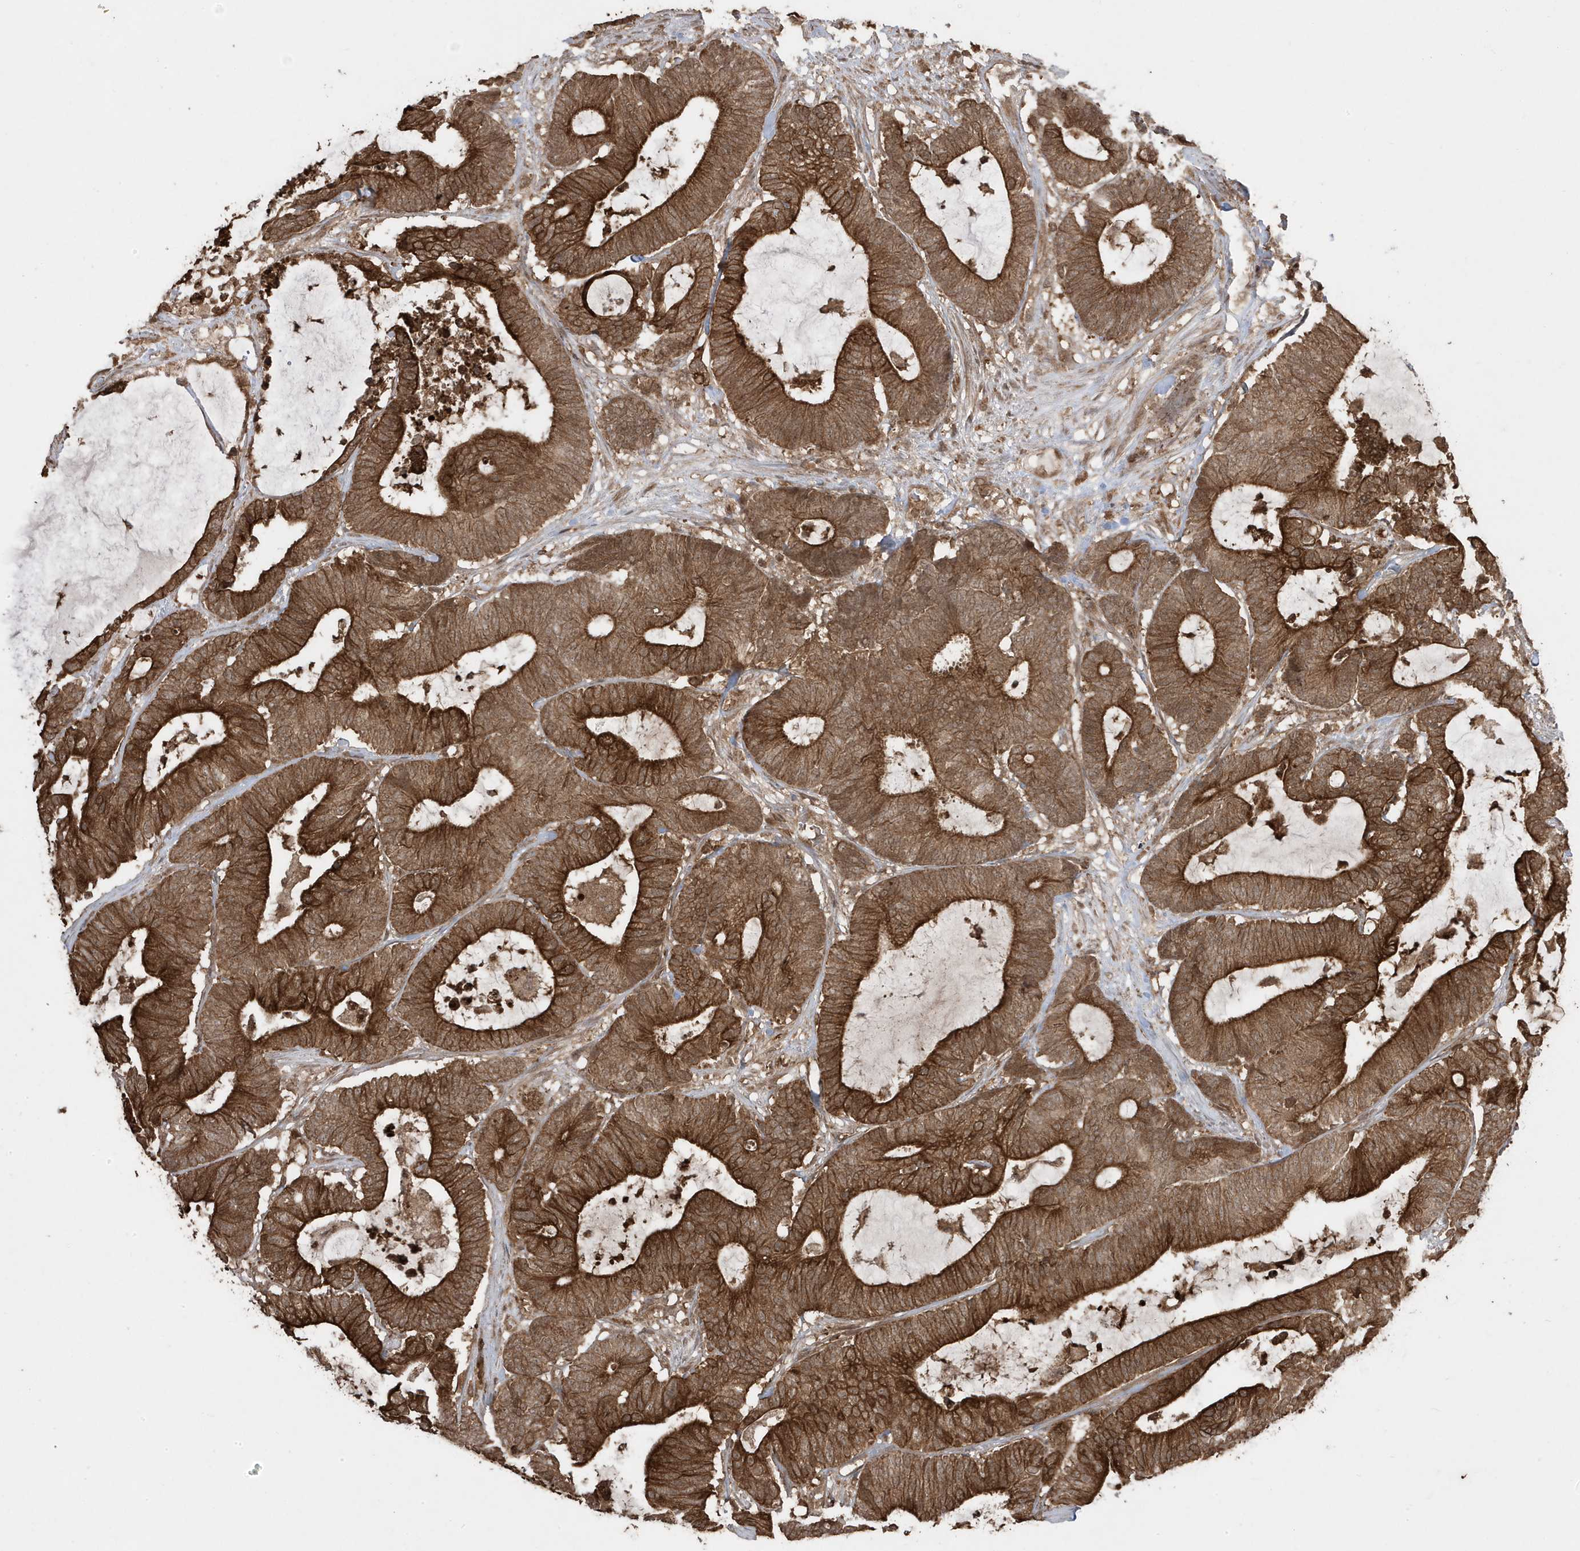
{"staining": {"intensity": "strong", "quantity": ">75%", "location": "cytoplasmic/membranous"}, "tissue": "colorectal cancer", "cell_type": "Tumor cells", "image_type": "cancer", "snomed": [{"axis": "morphology", "description": "Adenocarcinoma, NOS"}, {"axis": "topography", "description": "Colon"}], "caption": "The photomicrograph exhibits staining of colorectal cancer, revealing strong cytoplasmic/membranous protein expression (brown color) within tumor cells.", "gene": "ASAP1", "patient": {"sex": "female", "age": 84}}